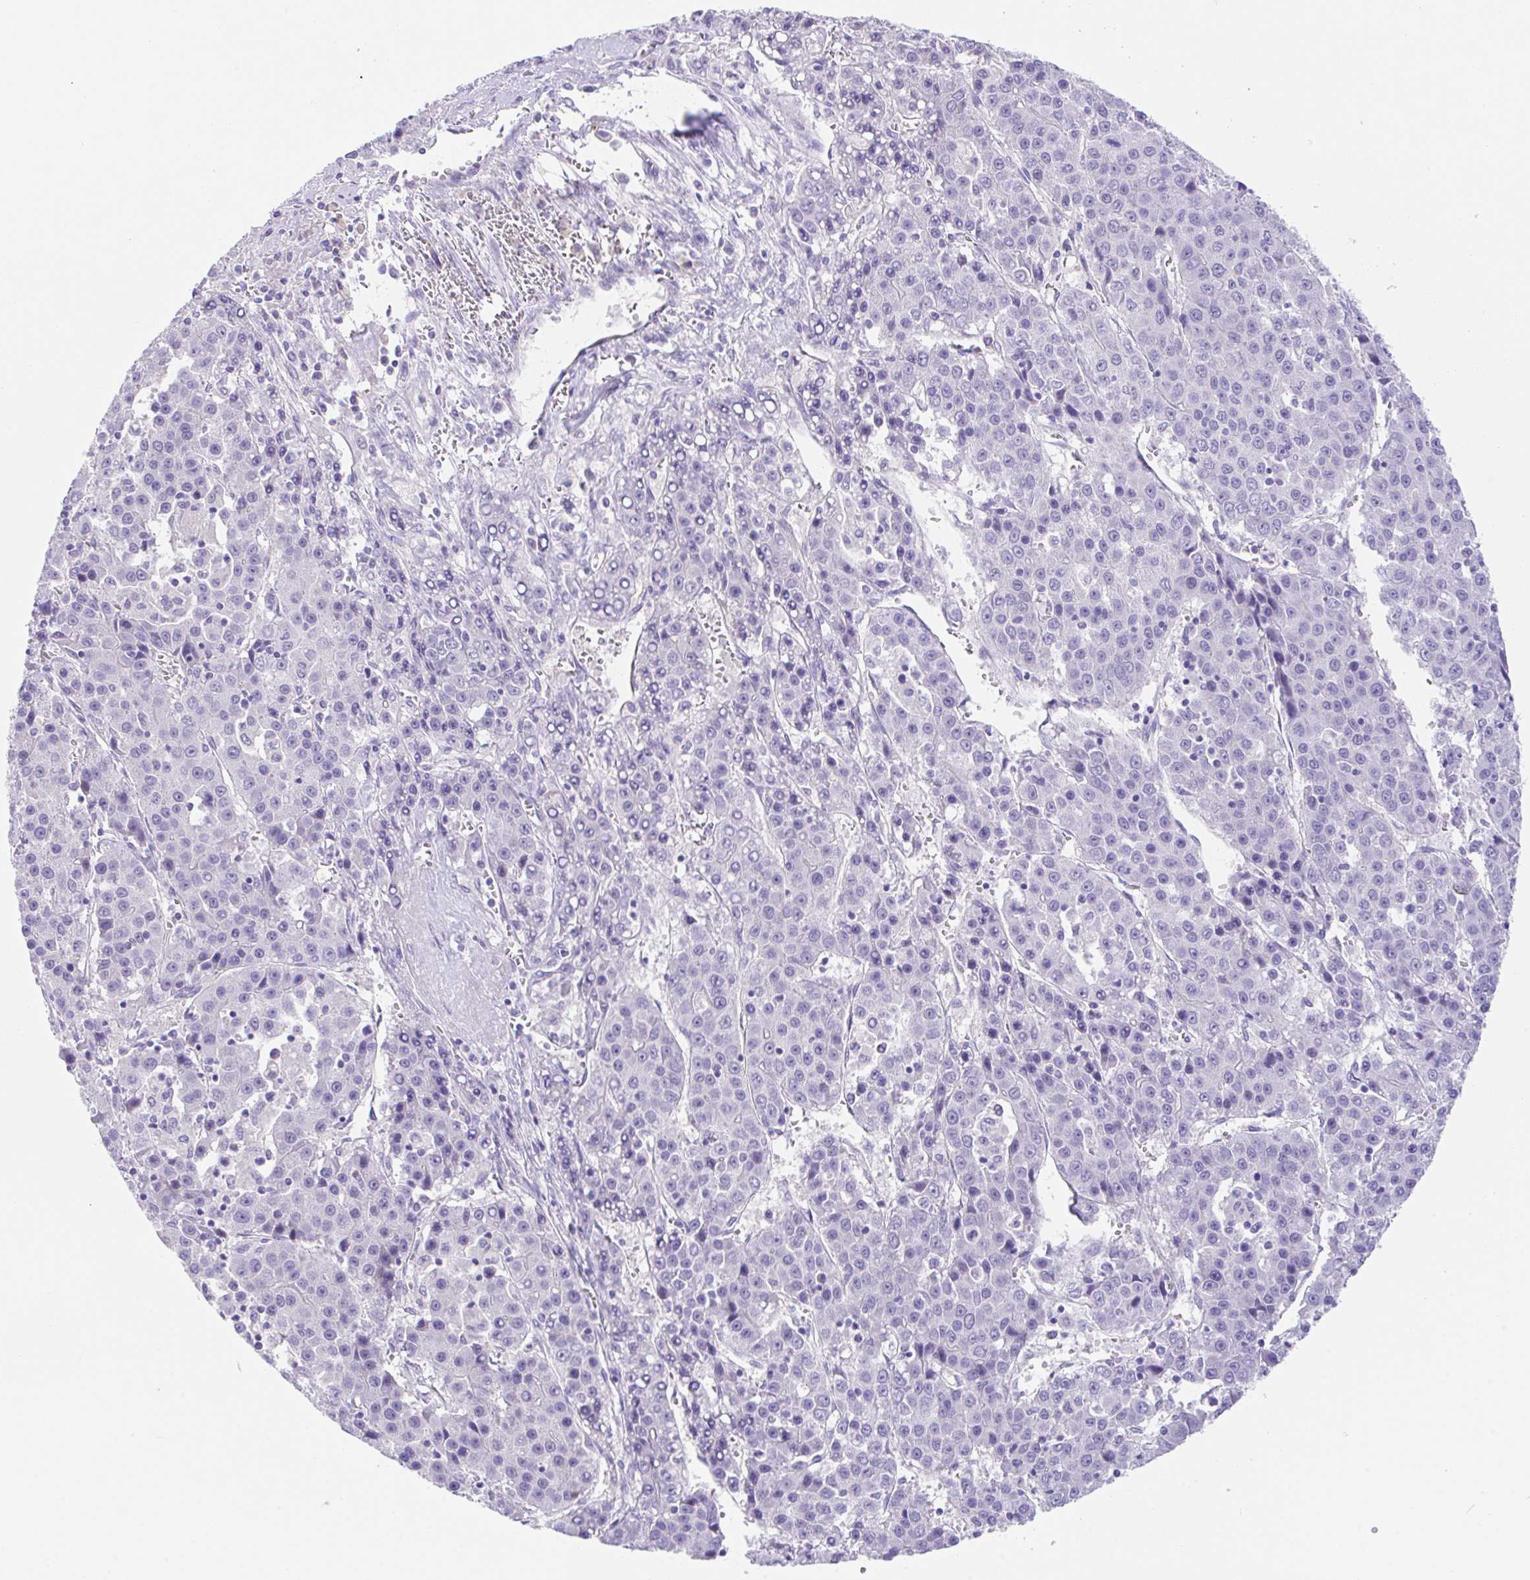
{"staining": {"intensity": "negative", "quantity": "none", "location": "none"}, "tissue": "liver cancer", "cell_type": "Tumor cells", "image_type": "cancer", "snomed": [{"axis": "morphology", "description": "Carcinoma, Hepatocellular, NOS"}, {"axis": "topography", "description": "Liver"}], "caption": "This is an immunohistochemistry micrograph of human liver cancer (hepatocellular carcinoma). There is no expression in tumor cells.", "gene": "HACD4", "patient": {"sex": "female", "age": 53}}